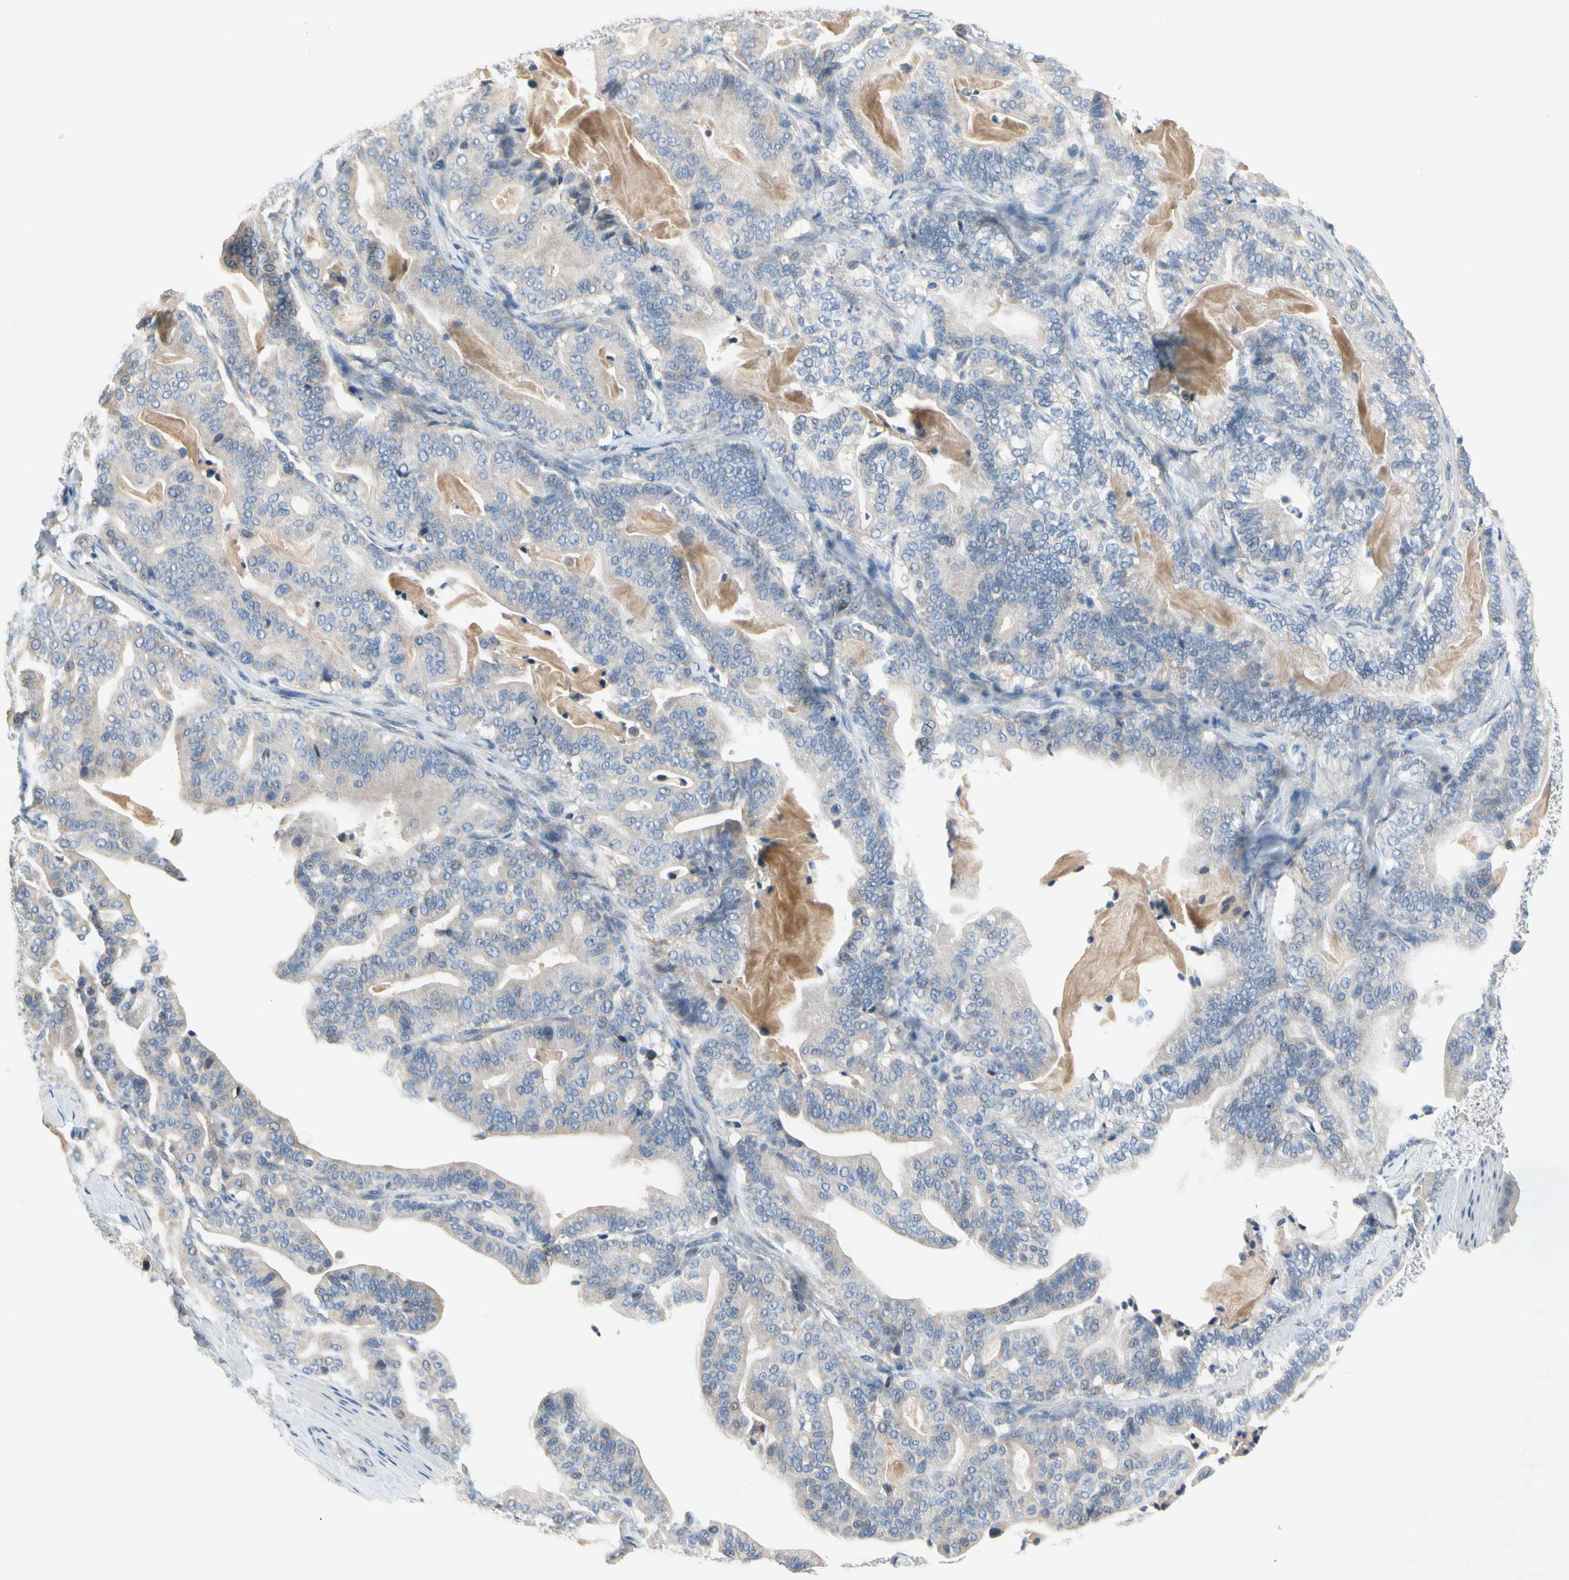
{"staining": {"intensity": "weak", "quantity": "<25%", "location": "cytoplasmic/membranous"}, "tissue": "pancreatic cancer", "cell_type": "Tumor cells", "image_type": "cancer", "snomed": [{"axis": "morphology", "description": "Adenocarcinoma, NOS"}, {"axis": "topography", "description": "Pancreas"}], "caption": "Immunohistochemistry of pancreatic cancer (adenocarcinoma) exhibits no staining in tumor cells.", "gene": "GAS6", "patient": {"sex": "male", "age": 63}}